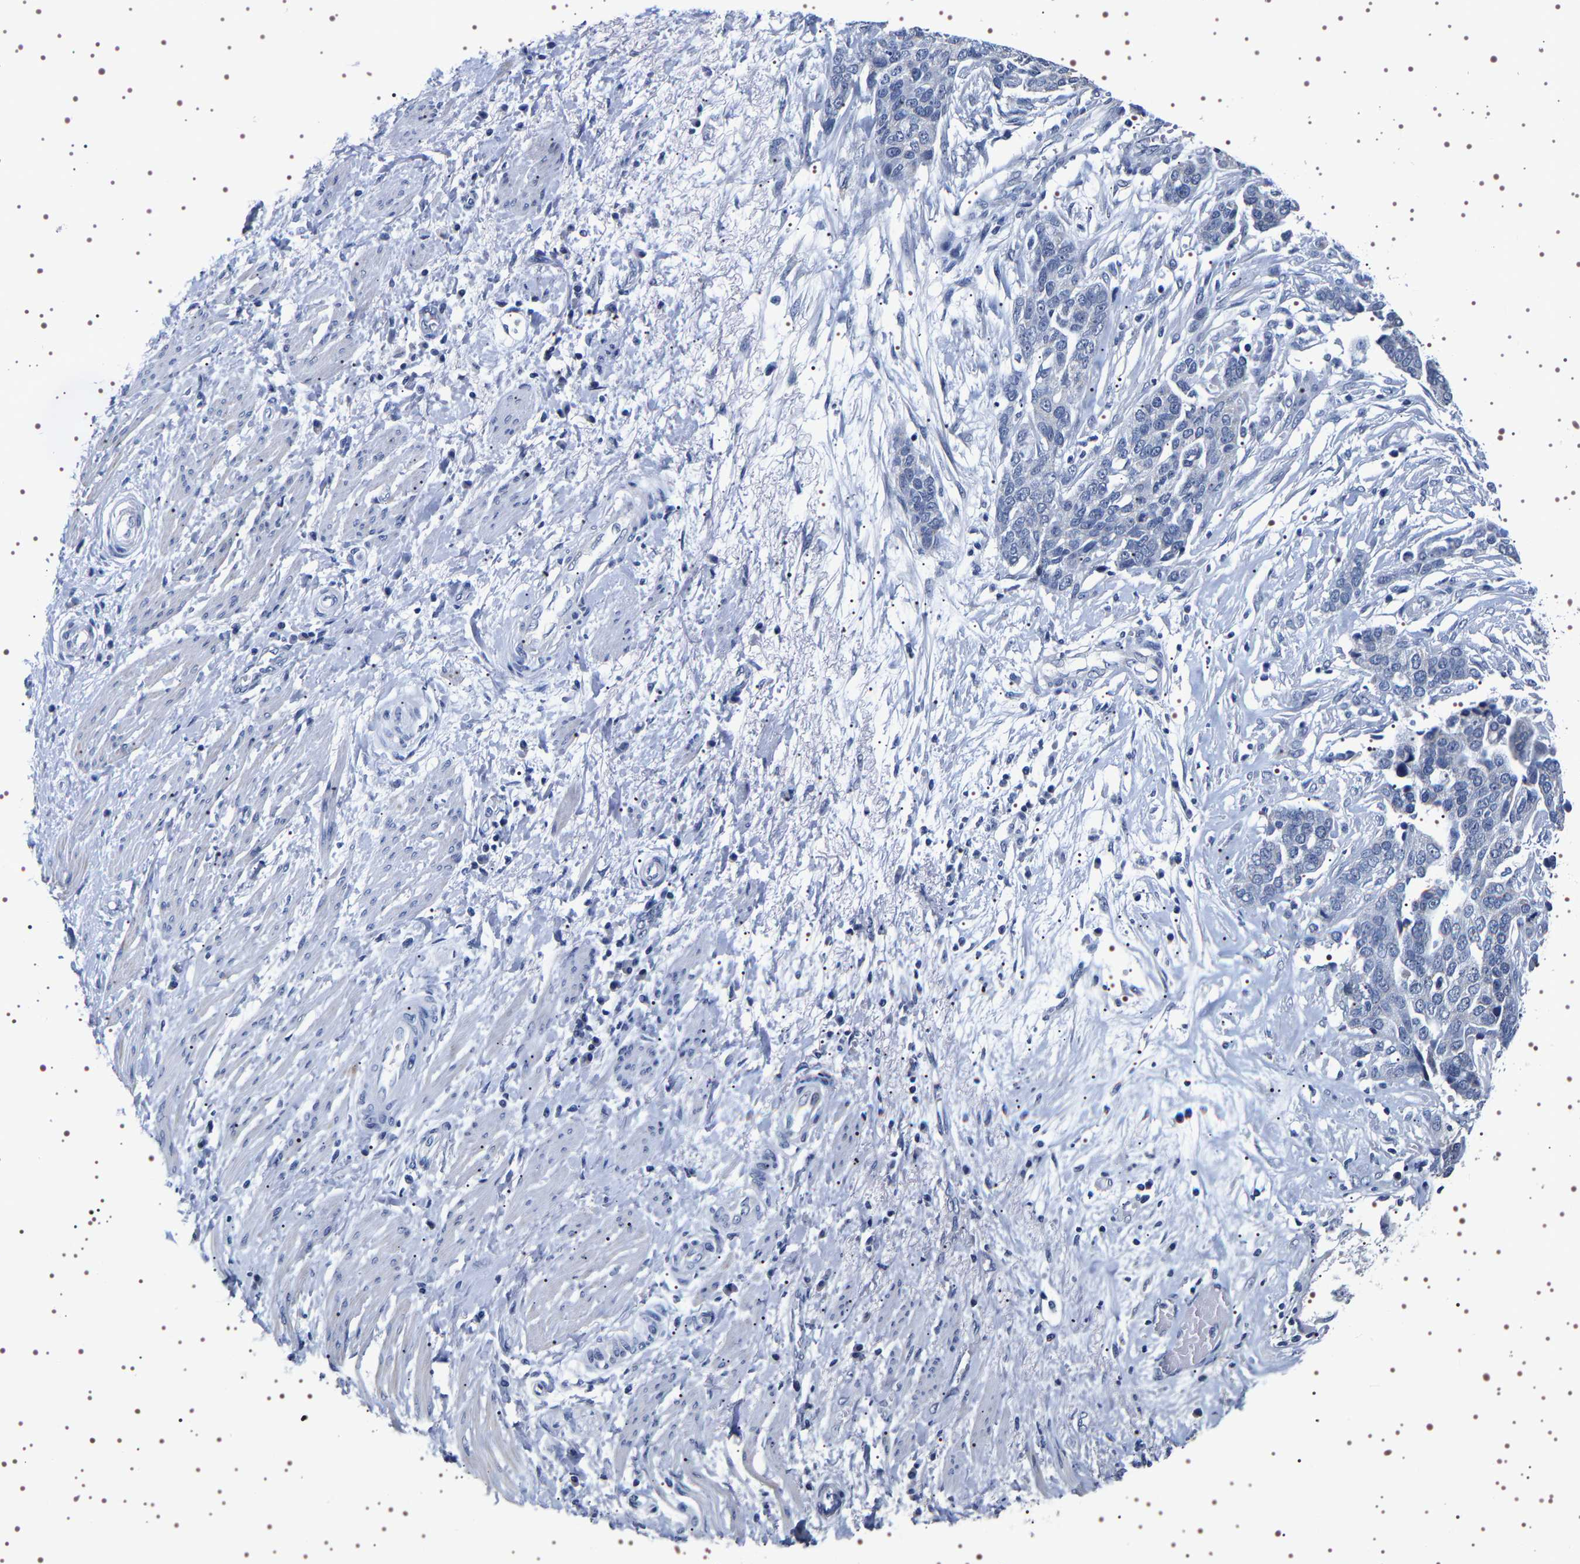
{"staining": {"intensity": "negative", "quantity": "none", "location": "none"}, "tissue": "ovarian cancer", "cell_type": "Tumor cells", "image_type": "cancer", "snomed": [{"axis": "morphology", "description": "Cystadenocarcinoma, serous, NOS"}, {"axis": "topography", "description": "Ovary"}], "caption": "Immunohistochemical staining of serous cystadenocarcinoma (ovarian) shows no significant staining in tumor cells. (Stains: DAB (3,3'-diaminobenzidine) immunohistochemistry (IHC) with hematoxylin counter stain, Microscopy: brightfield microscopy at high magnification).", "gene": "UBQLN3", "patient": {"sex": "female", "age": 44}}